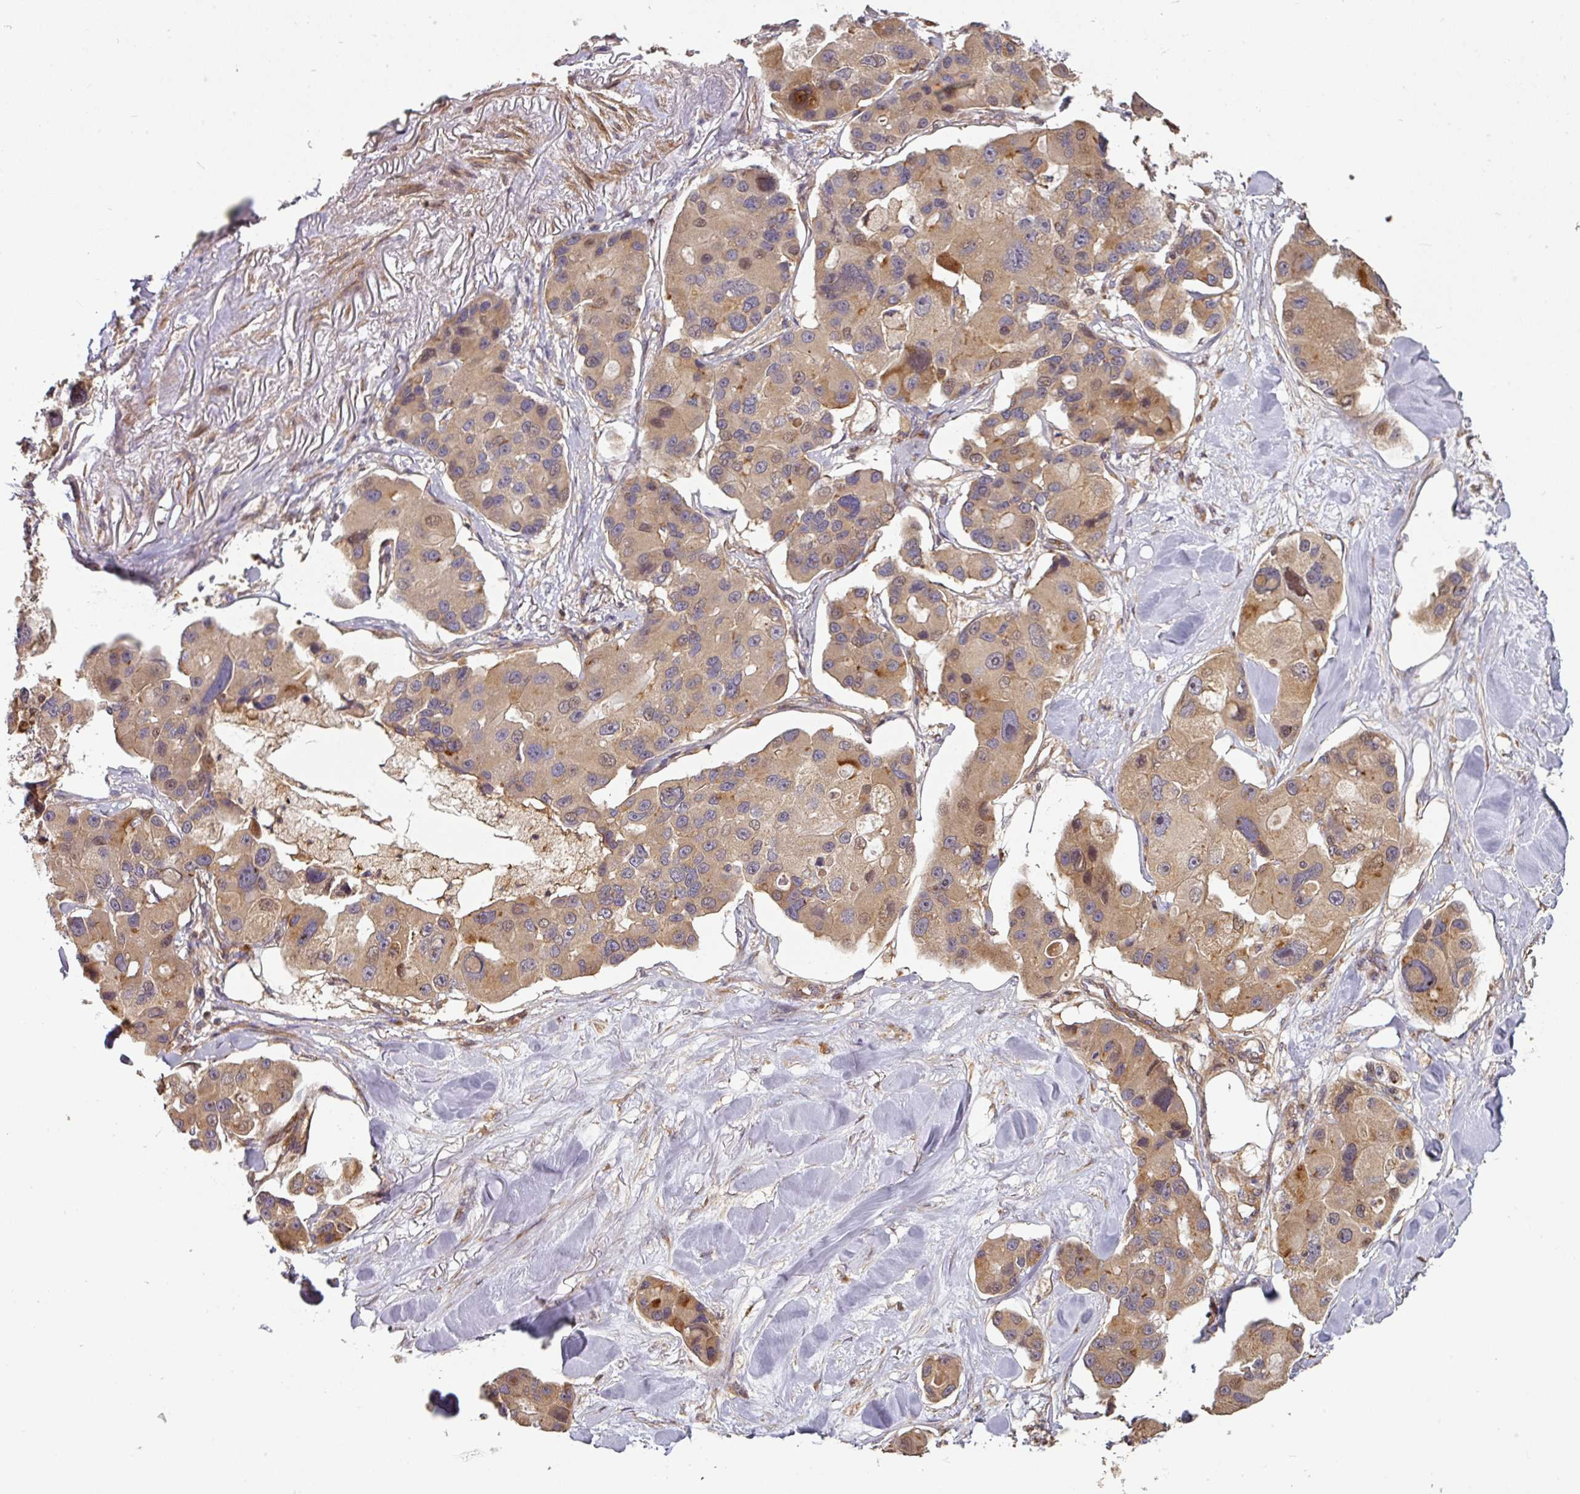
{"staining": {"intensity": "moderate", "quantity": ">75%", "location": "cytoplasmic/membranous"}, "tissue": "lung cancer", "cell_type": "Tumor cells", "image_type": "cancer", "snomed": [{"axis": "morphology", "description": "Adenocarcinoma, NOS"}, {"axis": "topography", "description": "Lung"}], "caption": "This histopathology image demonstrates IHC staining of human adenocarcinoma (lung), with medium moderate cytoplasmic/membranous positivity in approximately >75% of tumor cells.", "gene": "SIK1", "patient": {"sex": "female", "age": 54}}